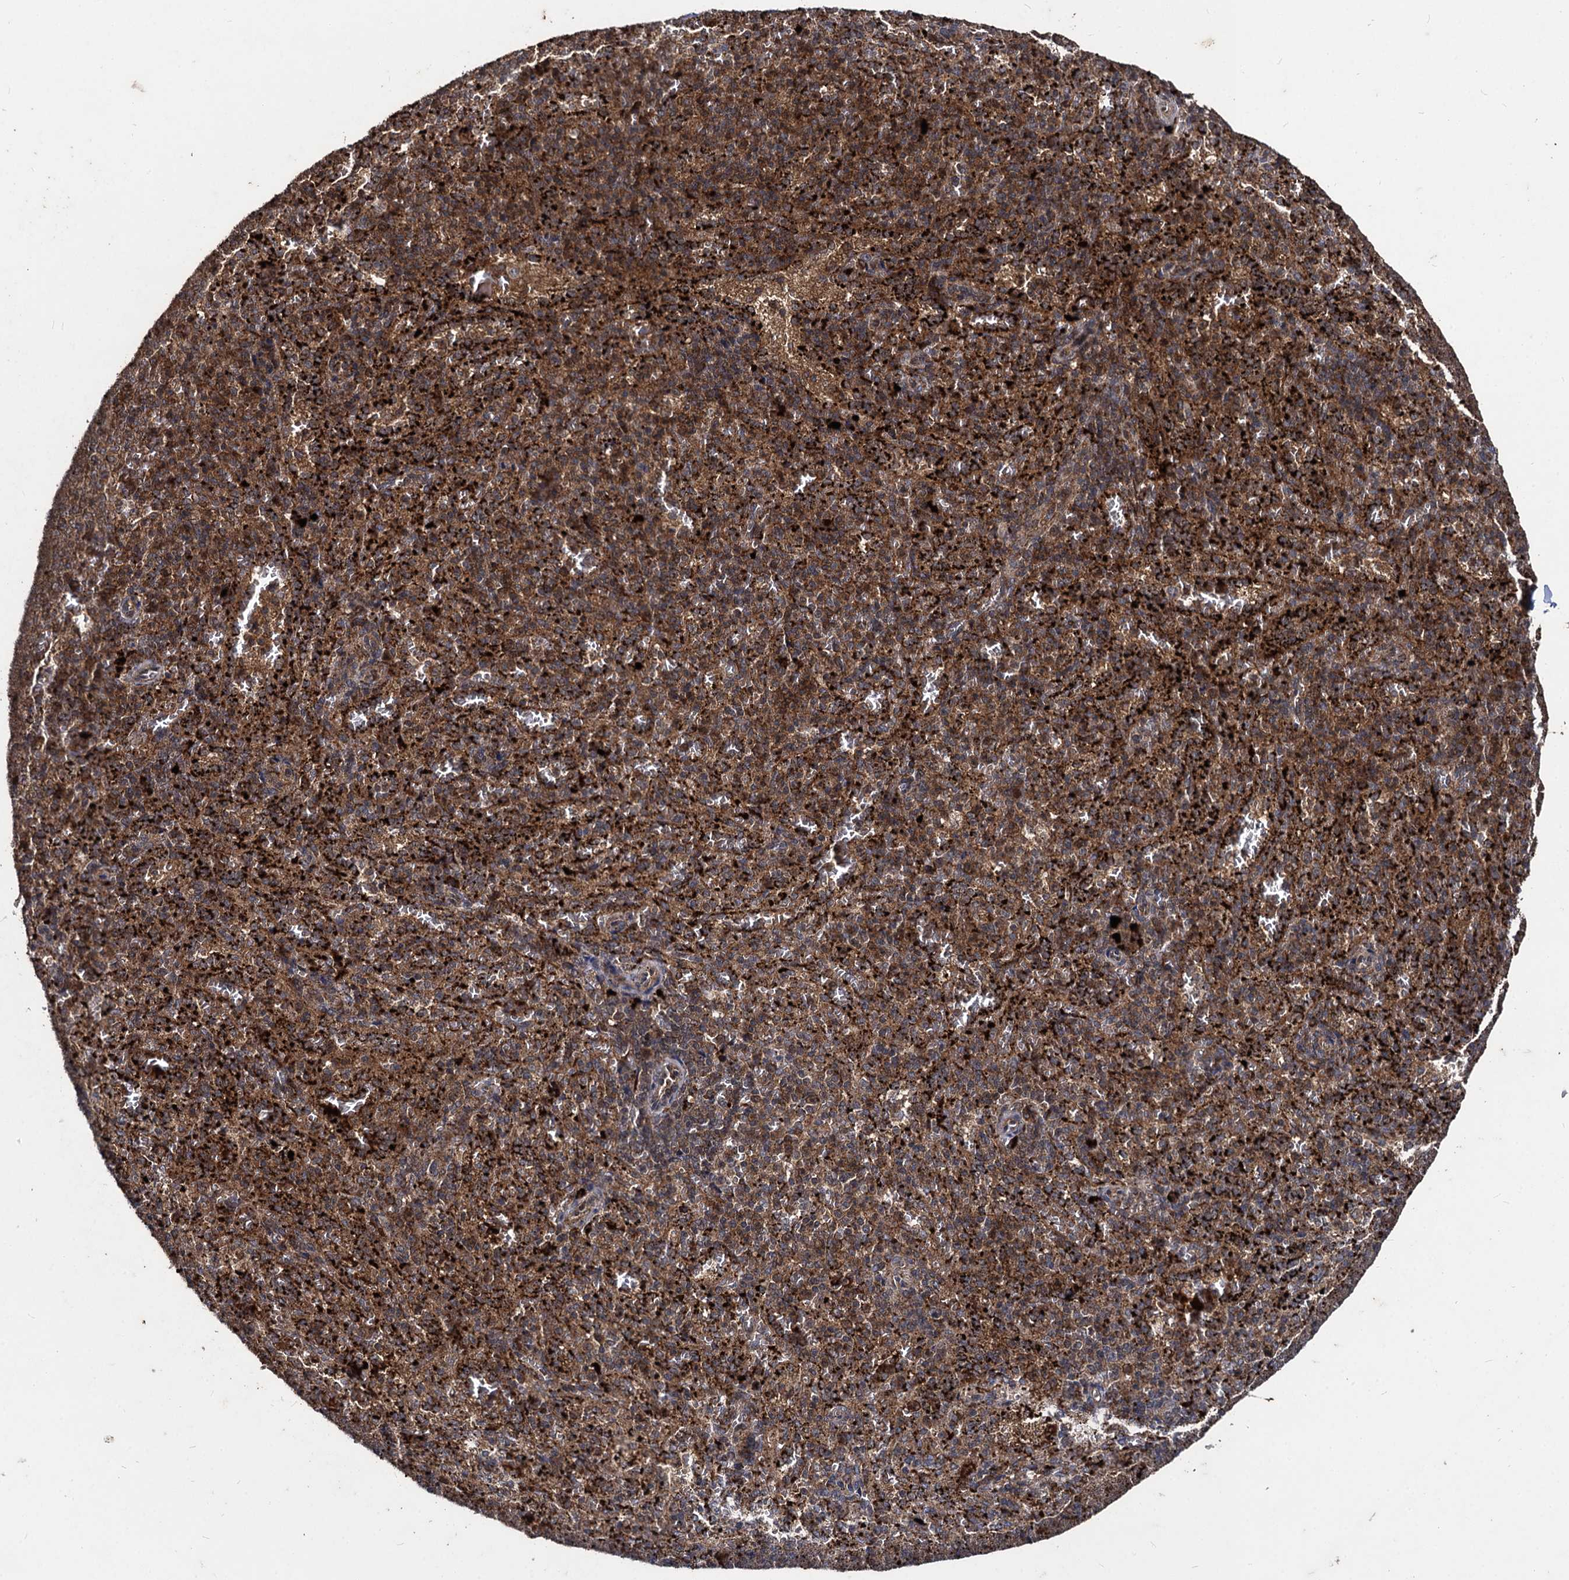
{"staining": {"intensity": "strong", "quantity": ">75%", "location": "cytoplasmic/membranous"}, "tissue": "spleen", "cell_type": "Cells in red pulp", "image_type": "normal", "snomed": [{"axis": "morphology", "description": "Normal tissue, NOS"}, {"axis": "topography", "description": "Spleen"}], "caption": "Human spleen stained for a protein (brown) displays strong cytoplasmic/membranous positive staining in approximately >75% of cells in red pulp.", "gene": "BCL2L2", "patient": {"sex": "female", "age": 21}}